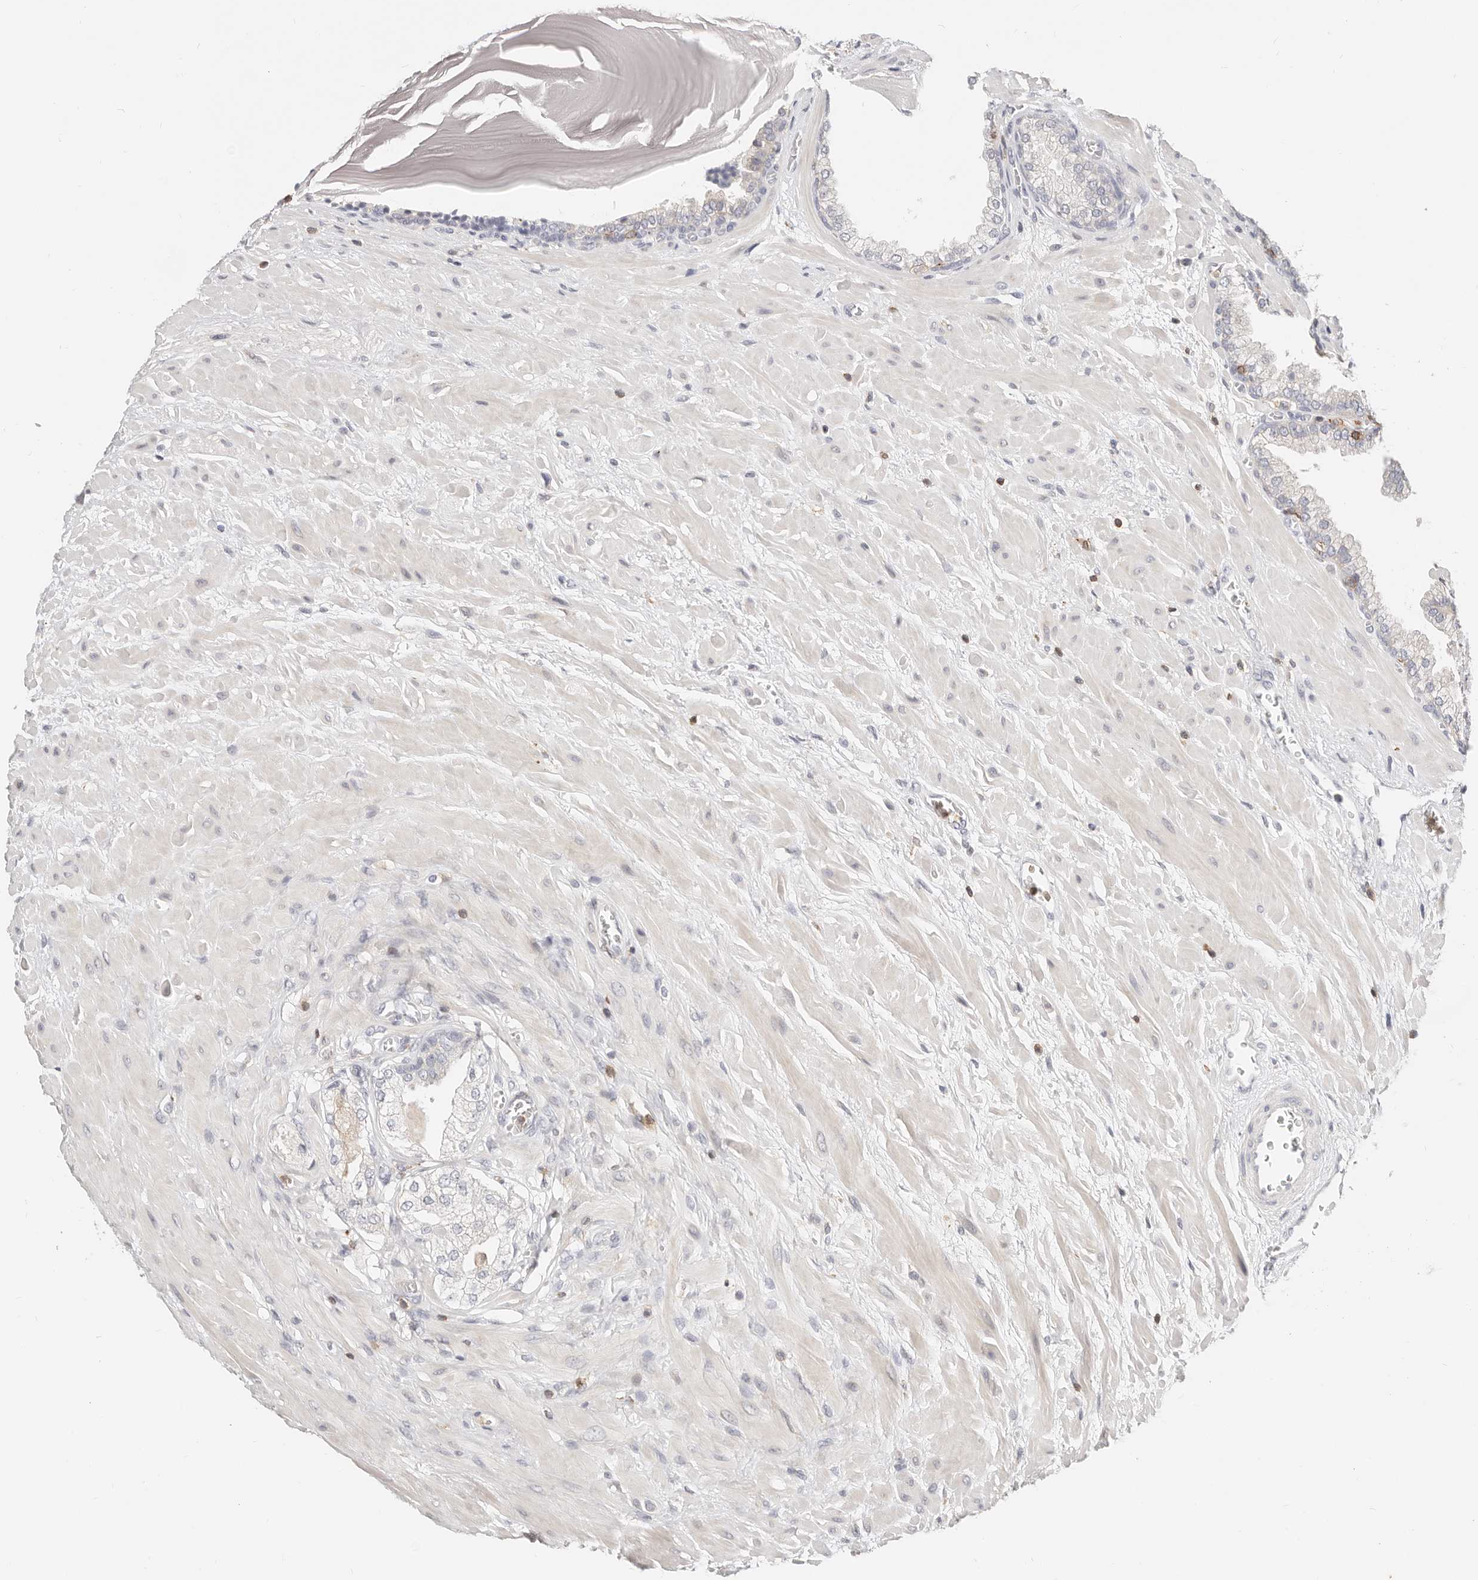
{"staining": {"intensity": "negative", "quantity": "none", "location": "none"}, "tissue": "prostate", "cell_type": "Glandular cells", "image_type": "normal", "snomed": [{"axis": "morphology", "description": "Normal tissue, NOS"}, {"axis": "topography", "description": "Prostate"}], "caption": "Immunohistochemical staining of benign prostate reveals no significant staining in glandular cells.", "gene": "TMEM63B", "patient": {"sex": "male", "age": 48}}